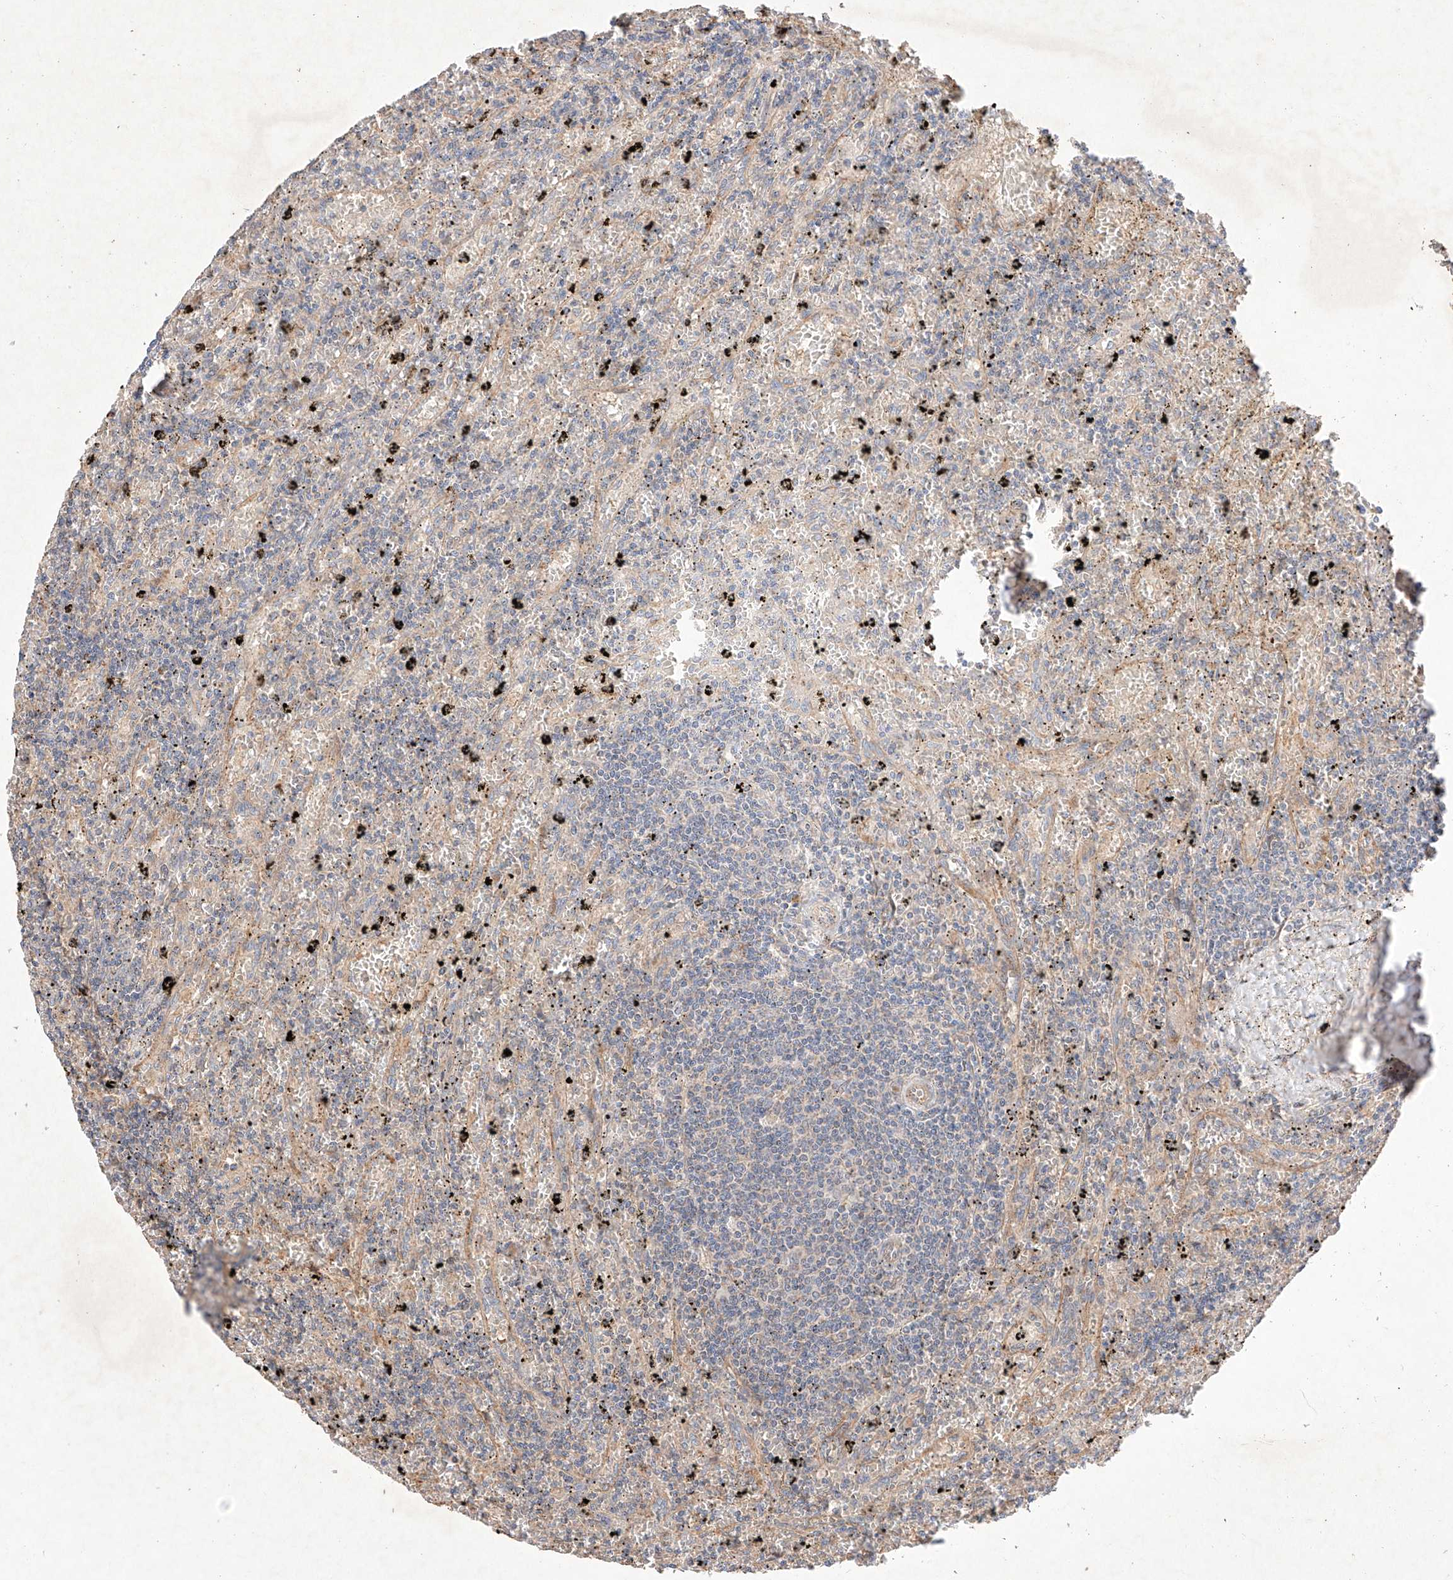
{"staining": {"intensity": "negative", "quantity": "none", "location": "none"}, "tissue": "lymphoma", "cell_type": "Tumor cells", "image_type": "cancer", "snomed": [{"axis": "morphology", "description": "Malignant lymphoma, non-Hodgkin's type, Low grade"}, {"axis": "topography", "description": "Spleen"}], "caption": "High power microscopy histopathology image of an immunohistochemistry image of lymphoma, revealing no significant positivity in tumor cells.", "gene": "C6orf62", "patient": {"sex": "male", "age": 76}}